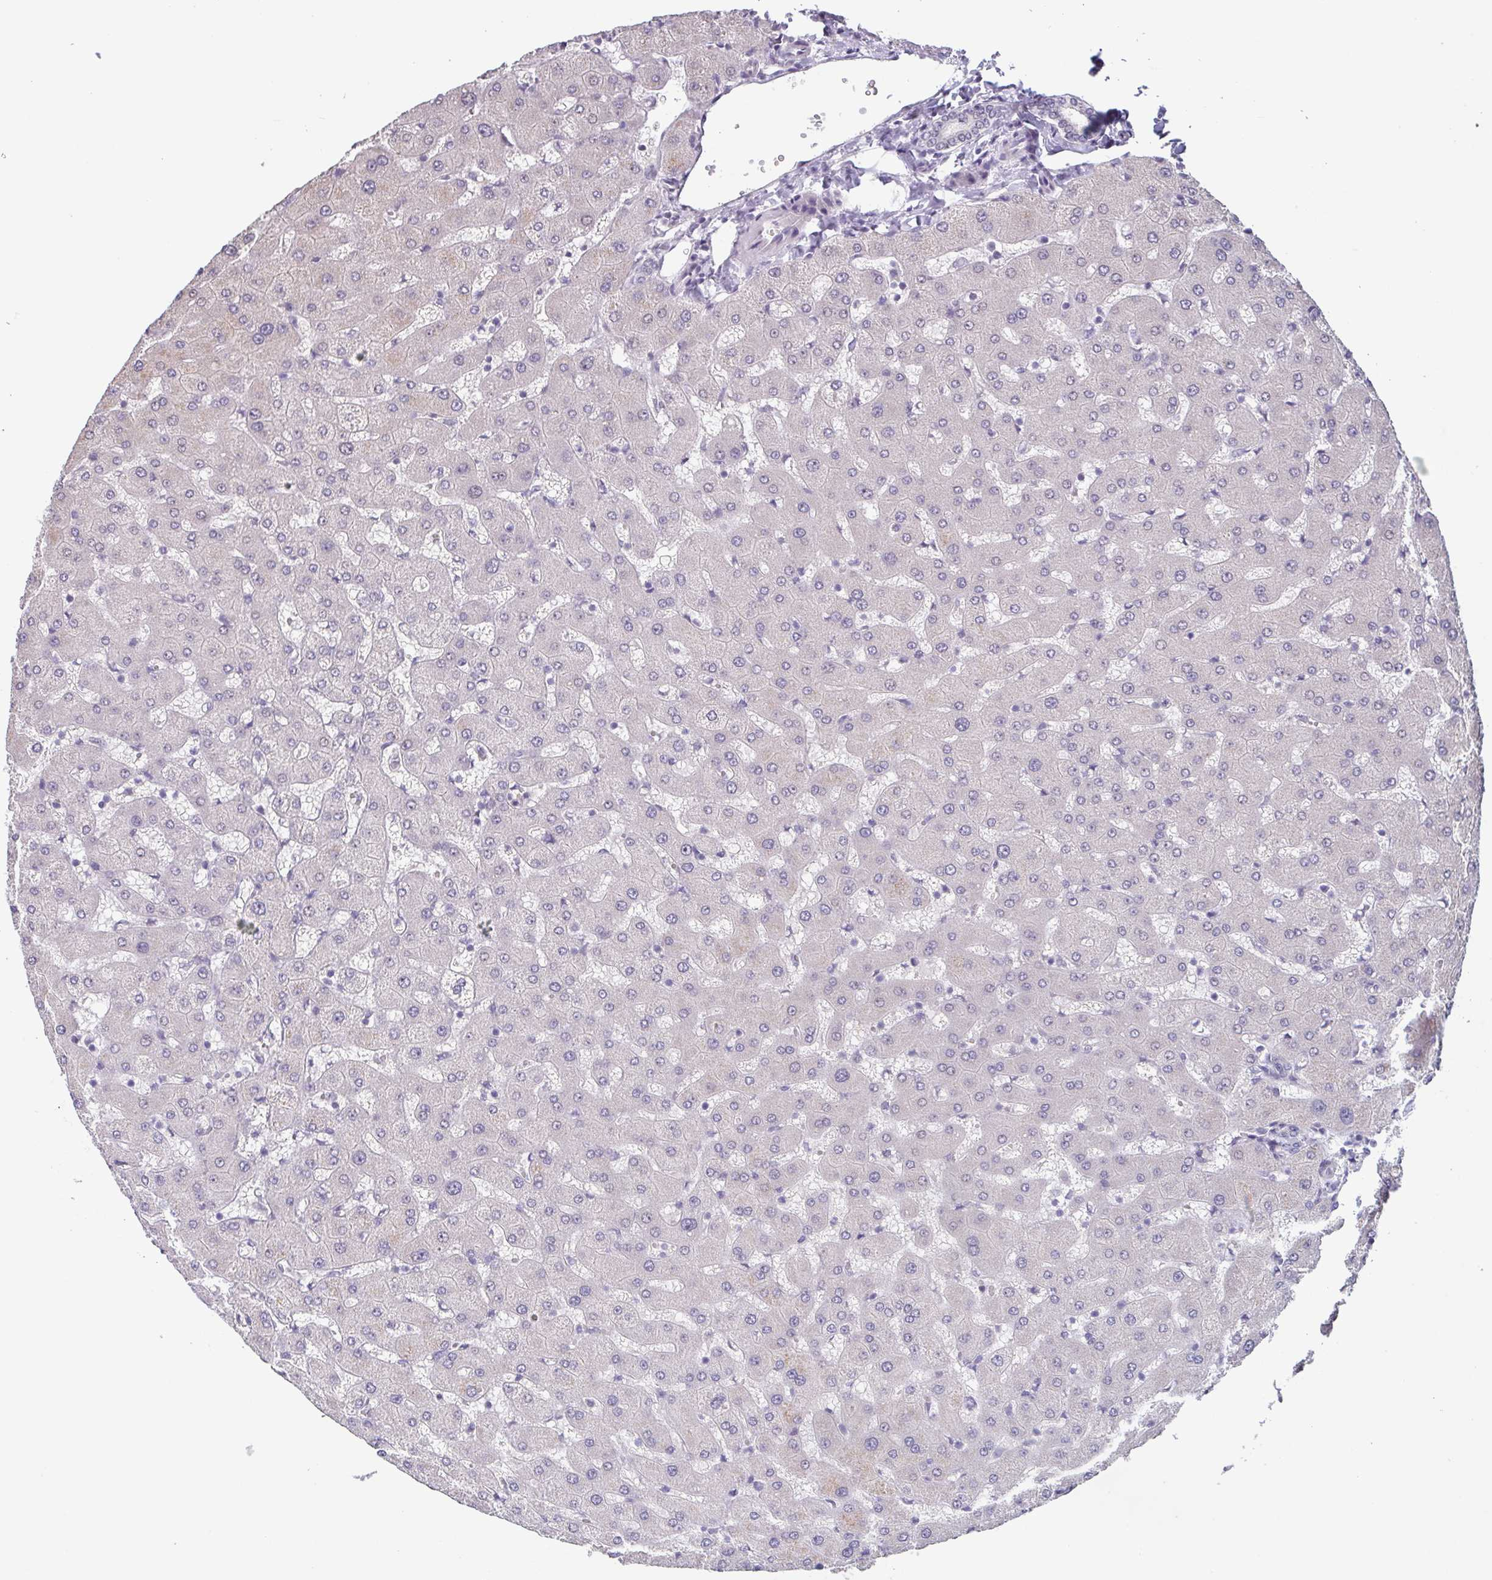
{"staining": {"intensity": "negative", "quantity": "none", "location": "none"}, "tissue": "liver", "cell_type": "Cholangiocytes", "image_type": "normal", "snomed": [{"axis": "morphology", "description": "Normal tissue, NOS"}, {"axis": "topography", "description": "Liver"}], "caption": "The immunohistochemistry micrograph has no significant staining in cholangiocytes of liver.", "gene": "GHRL", "patient": {"sex": "female", "age": 63}}